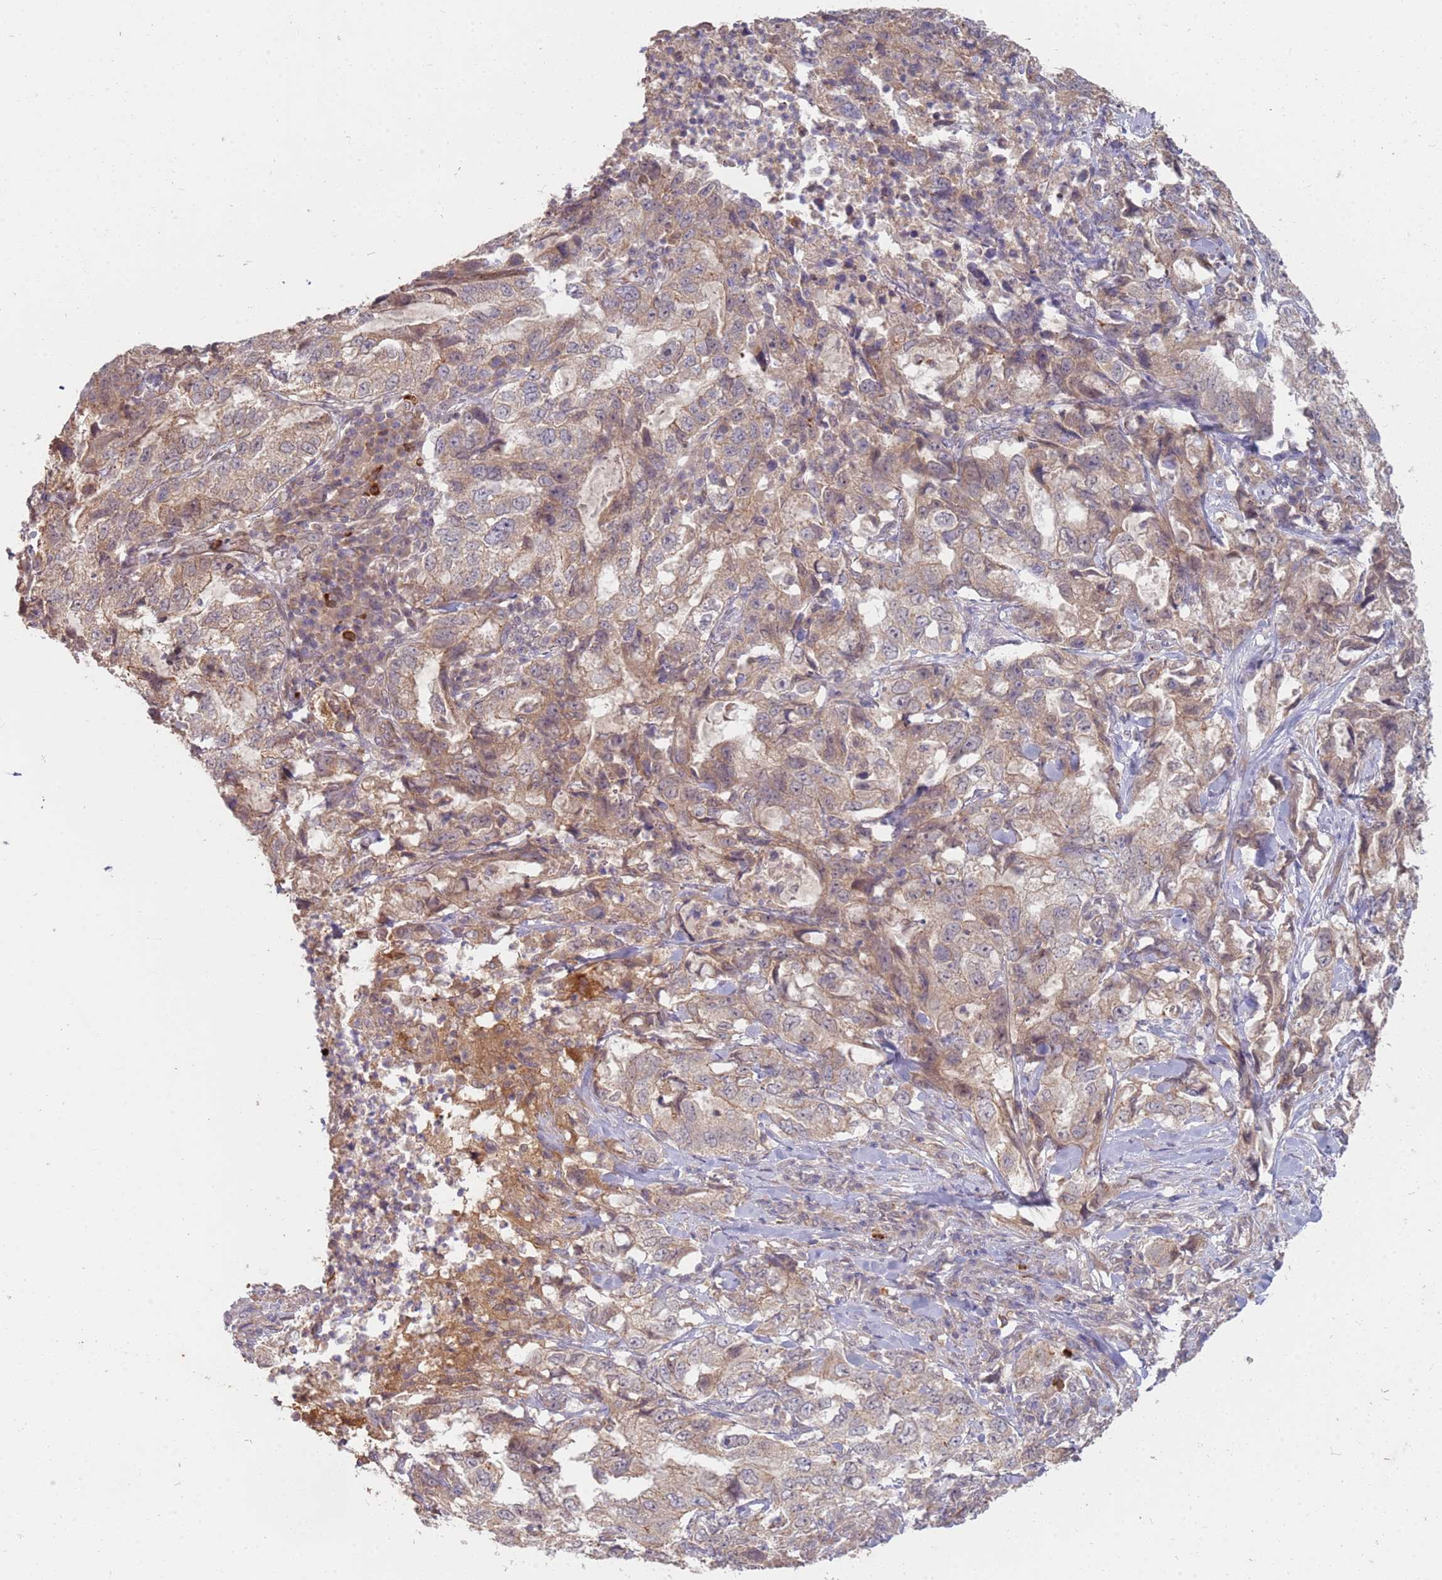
{"staining": {"intensity": "weak", "quantity": ">75%", "location": "cytoplasmic/membranous"}, "tissue": "lung cancer", "cell_type": "Tumor cells", "image_type": "cancer", "snomed": [{"axis": "morphology", "description": "Adenocarcinoma, NOS"}, {"axis": "topography", "description": "Lung"}], "caption": "An image of human lung cancer stained for a protein shows weak cytoplasmic/membranous brown staining in tumor cells.", "gene": "MPEG1", "patient": {"sex": "female", "age": 51}}